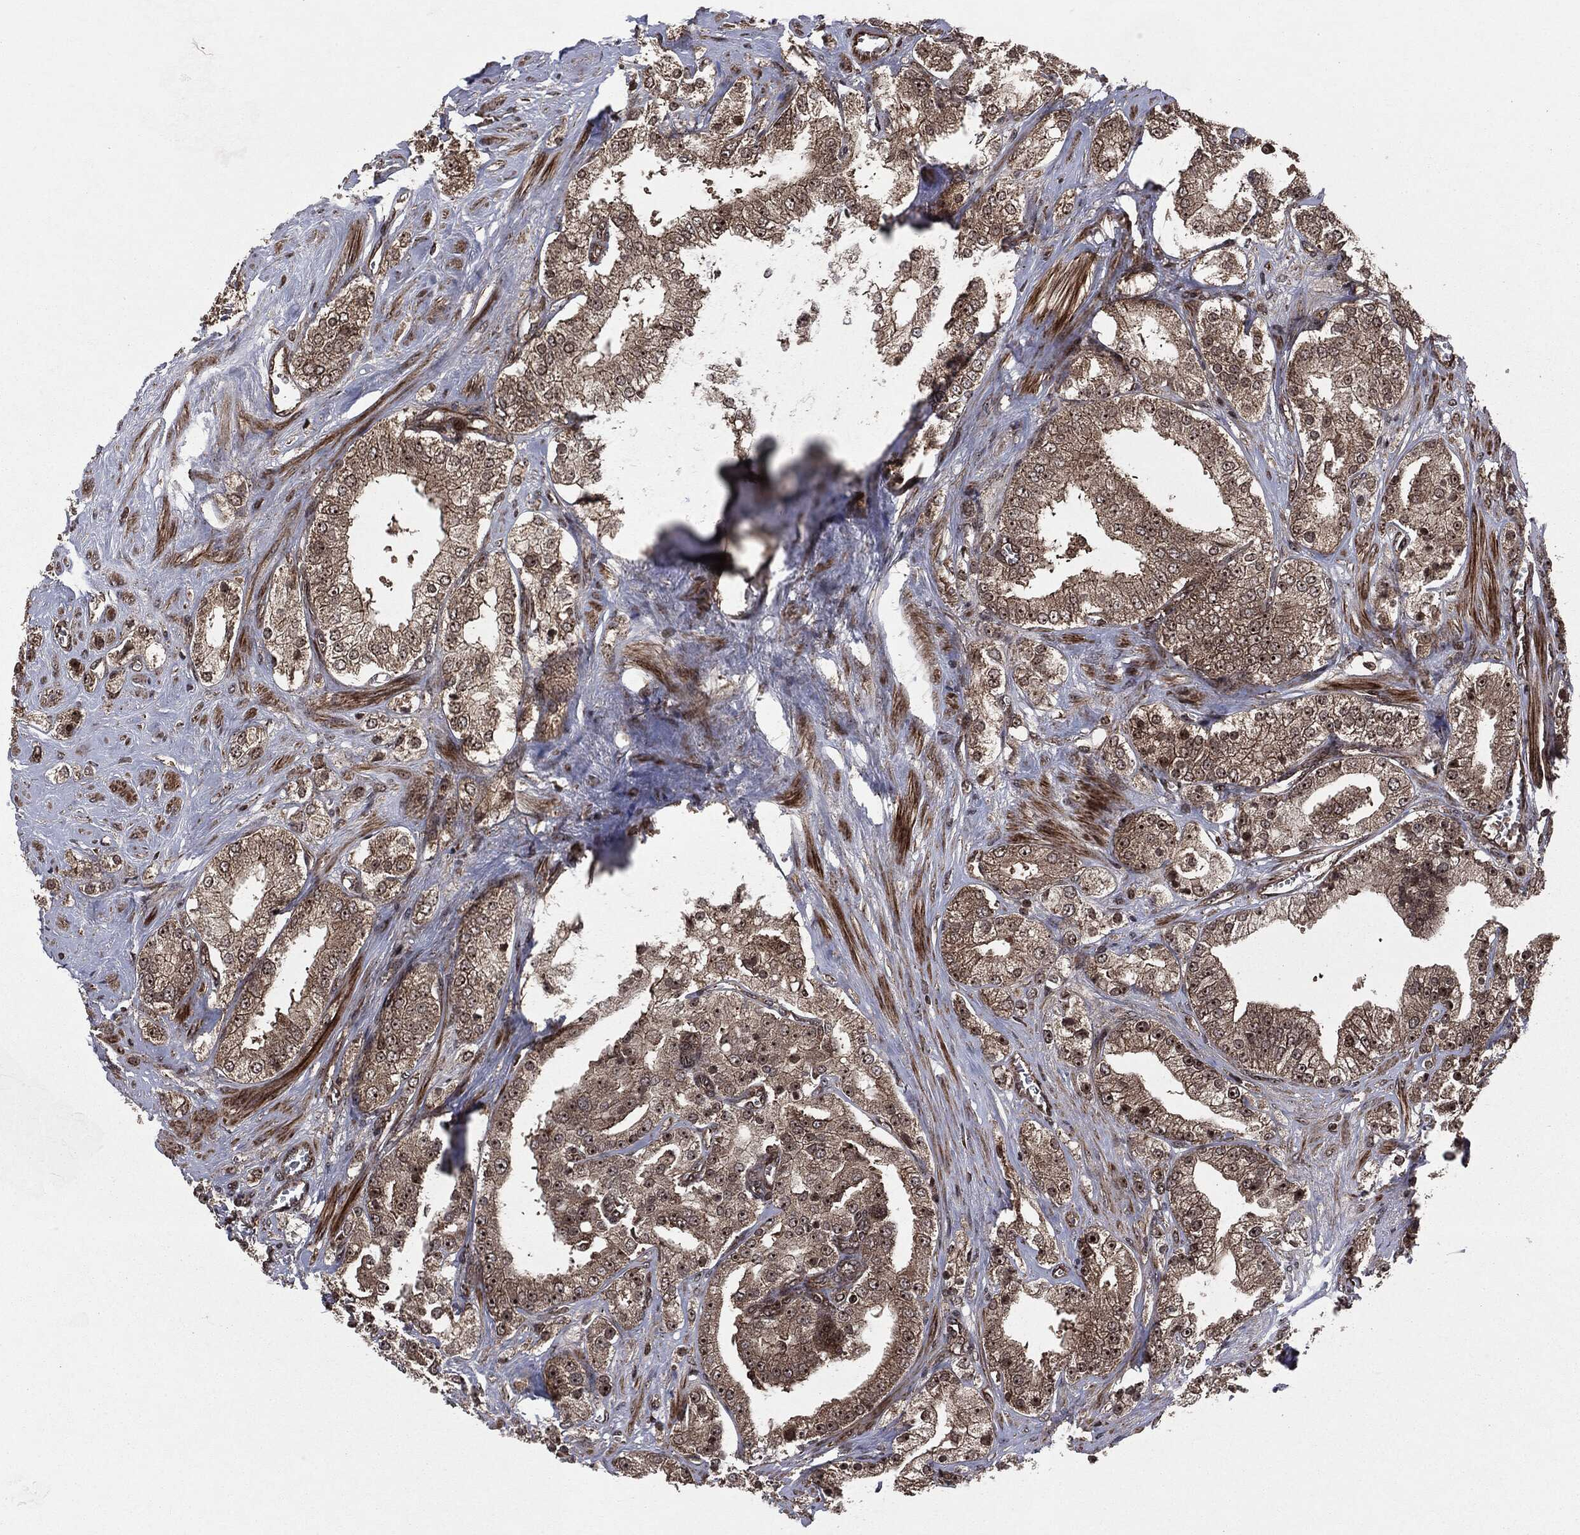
{"staining": {"intensity": "weak", "quantity": ">75%", "location": "cytoplasmic/membranous,nuclear"}, "tissue": "prostate cancer", "cell_type": "Tumor cells", "image_type": "cancer", "snomed": [{"axis": "morphology", "description": "Adenocarcinoma, NOS"}, {"axis": "topography", "description": "Prostate and seminal vesicle, NOS"}, {"axis": "topography", "description": "Prostate"}], "caption": "DAB (3,3'-diaminobenzidine) immunohistochemical staining of human adenocarcinoma (prostate) reveals weak cytoplasmic/membranous and nuclear protein positivity in approximately >75% of tumor cells.", "gene": "CARD6", "patient": {"sex": "male", "age": 67}}